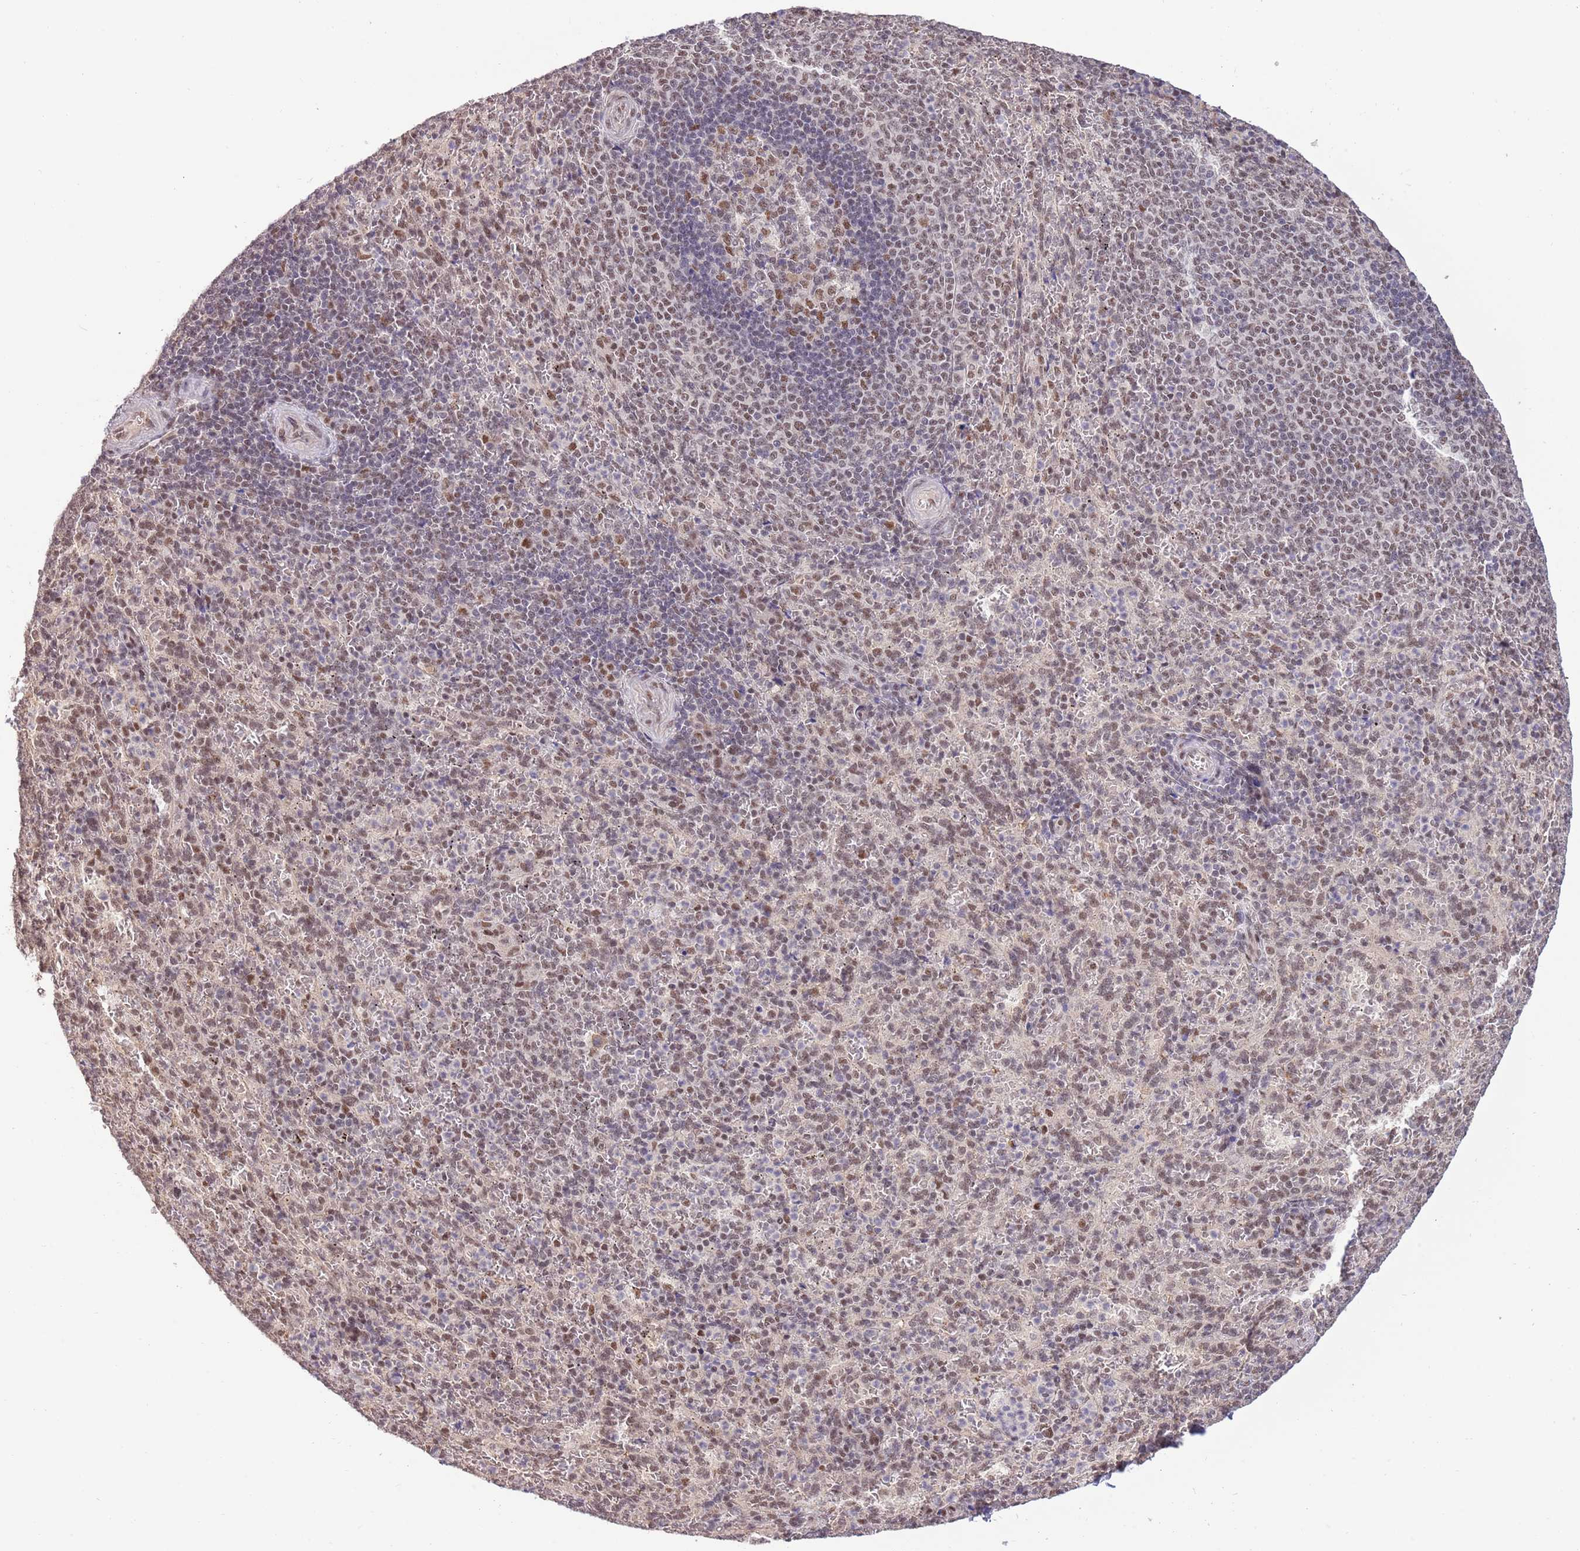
{"staining": {"intensity": "weak", "quantity": "25%-75%", "location": "nuclear"}, "tissue": "spleen", "cell_type": "Cells in red pulp", "image_type": "normal", "snomed": [{"axis": "morphology", "description": "Normal tissue, NOS"}, {"axis": "topography", "description": "Spleen"}], "caption": "This micrograph shows unremarkable spleen stained with immunohistochemistry (IHC) to label a protein in brown. The nuclear of cells in red pulp show weak positivity for the protein. Nuclei are counter-stained blue.", "gene": "ZBTB7A", "patient": {"sex": "female", "age": 21}}